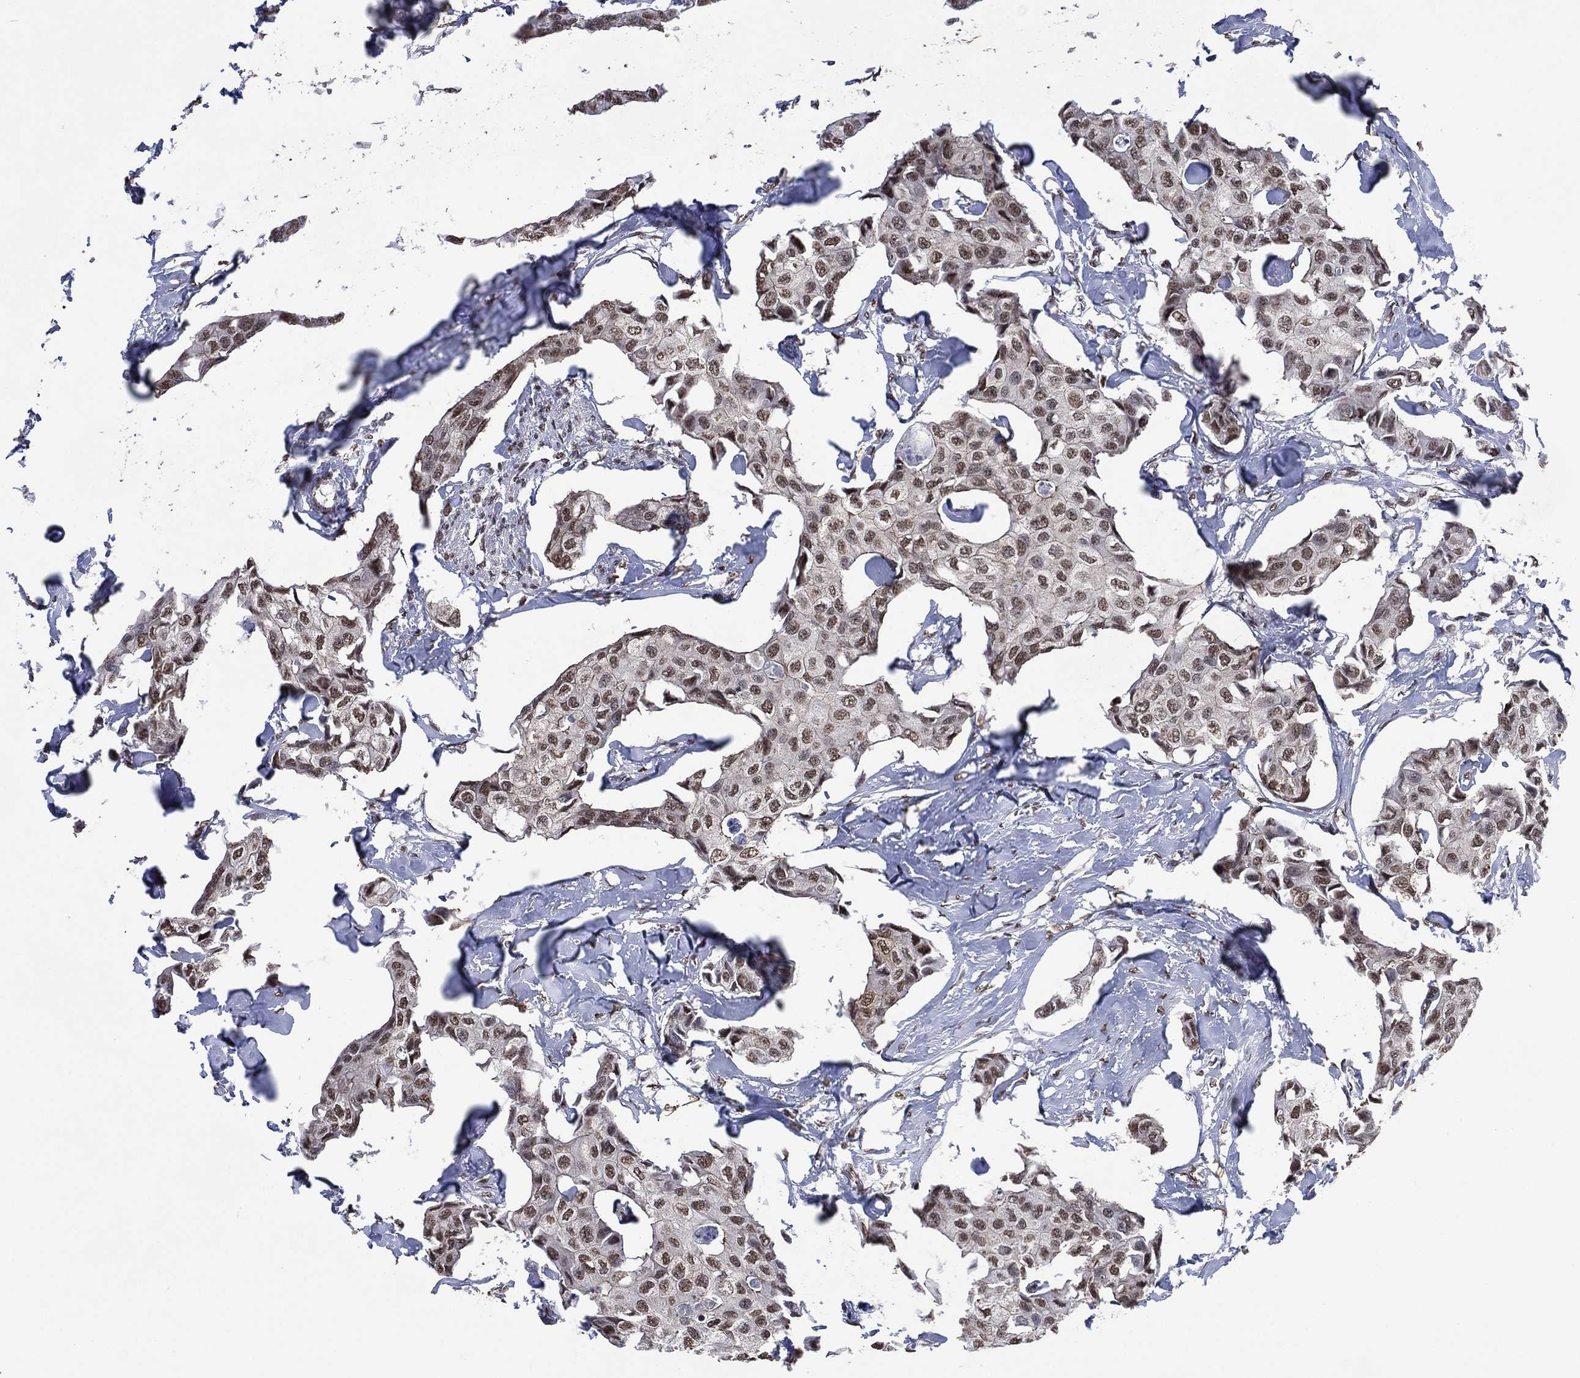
{"staining": {"intensity": "weak", "quantity": ">75%", "location": "nuclear"}, "tissue": "breast cancer", "cell_type": "Tumor cells", "image_type": "cancer", "snomed": [{"axis": "morphology", "description": "Duct carcinoma"}, {"axis": "topography", "description": "Breast"}], "caption": "Human breast cancer (intraductal carcinoma) stained for a protein (brown) demonstrates weak nuclear positive positivity in approximately >75% of tumor cells.", "gene": "EHMT1", "patient": {"sex": "female", "age": 80}}